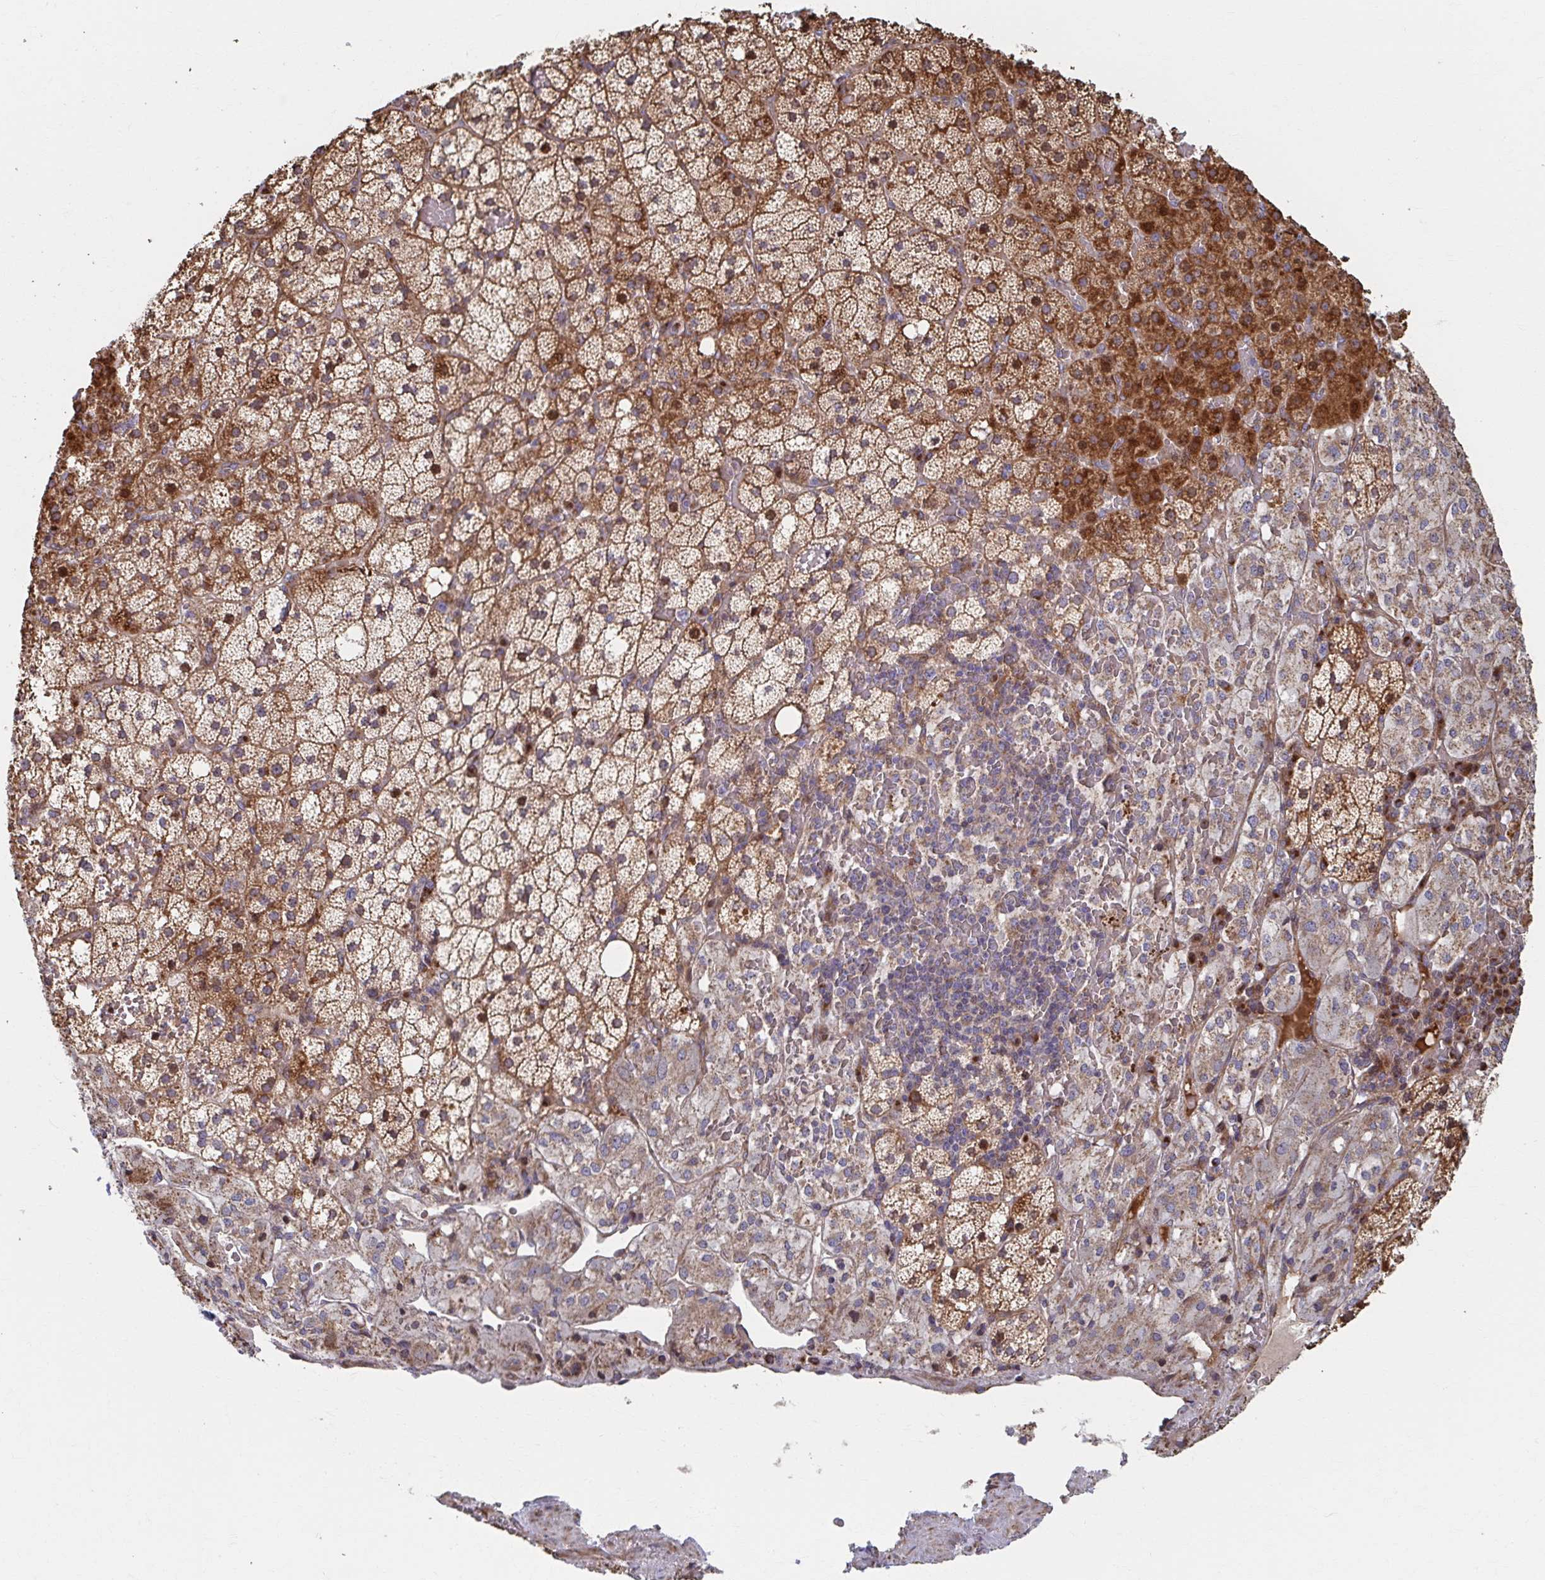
{"staining": {"intensity": "moderate", "quantity": ">75%", "location": "cytoplasmic/membranous"}, "tissue": "adrenal gland", "cell_type": "Glandular cells", "image_type": "normal", "snomed": [{"axis": "morphology", "description": "Normal tissue, NOS"}, {"axis": "topography", "description": "Adrenal gland"}], "caption": "Protein expression analysis of unremarkable adrenal gland reveals moderate cytoplasmic/membranous staining in about >75% of glandular cells.", "gene": "SAT1", "patient": {"sex": "male", "age": 53}}